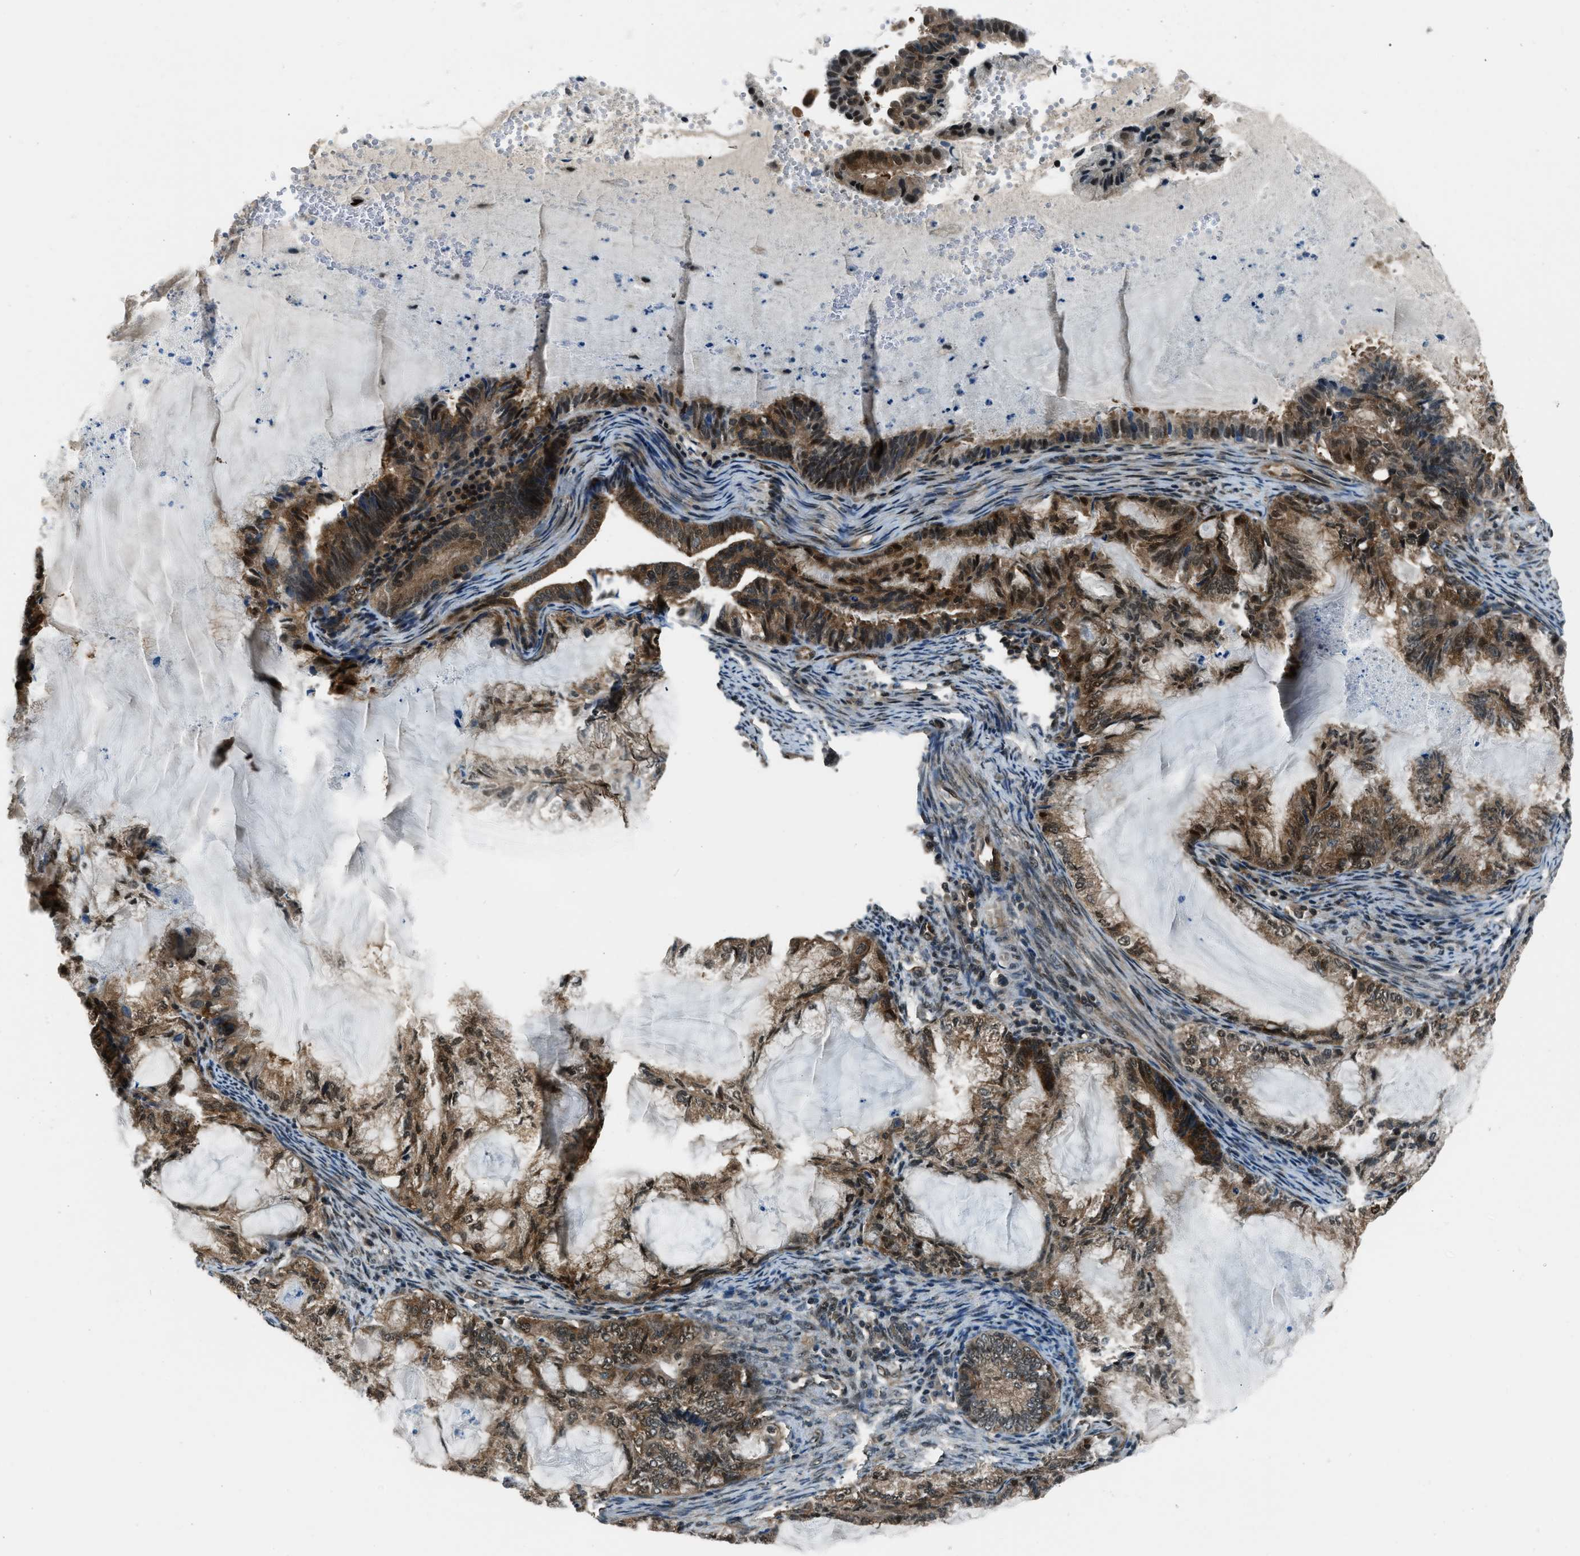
{"staining": {"intensity": "moderate", "quantity": ">75%", "location": "cytoplasmic/membranous,nuclear"}, "tissue": "endometrial cancer", "cell_type": "Tumor cells", "image_type": "cancer", "snomed": [{"axis": "morphology", "description": "Adenocarcinoma, NOS"}, {"axis": "topography", "description": "Endometrium"}], "caption": "Immunohistochemical staining of endometrial adenocarcinoma exhibits medium levels of moderate cytoplasmic/membranous and nuclear protein expression in approximately >75% of tumor cells.", "gene": "NUDCD3", "patient": {"sex": "female", "age": 86}}